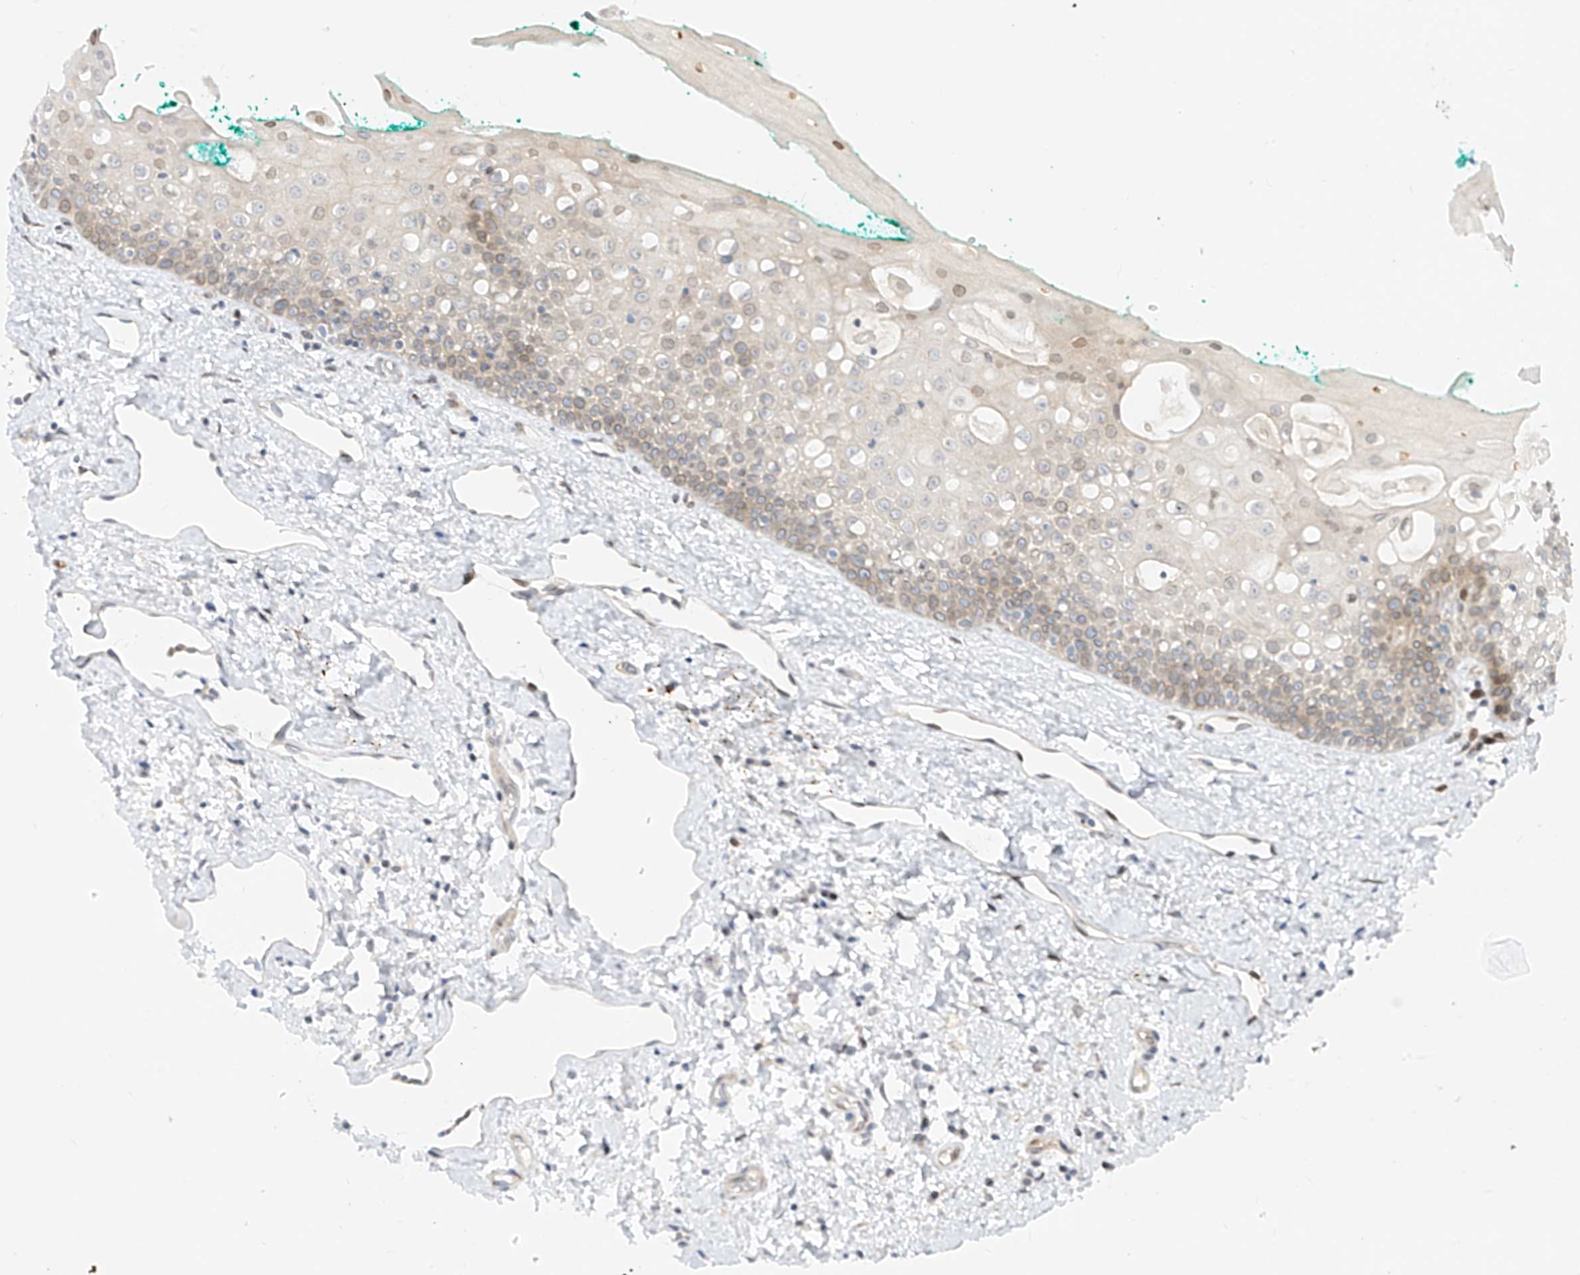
{"staining": {"intensity": "moderate", "quantity": "<25%", "location": "cytoplasmic/membranous,nuclear"}, "tissue": "oral mucosa", "cell_type": "Squamous epithelial cells", "image_type": "normal", "snomed": [{"axis": "morphology", "description": "Normal tissue, NOS"}, {"axis": "topography", "description": "Oral tissue"}], "caption": "Protein expression analysis of benign oral mucosa reveals moderate cytoplasmic/membranous,nuclear expression in about <25% of squamous epithelial cells.", "gene": "NHSL1", "patient": {"sex": "female", "age": 70}}